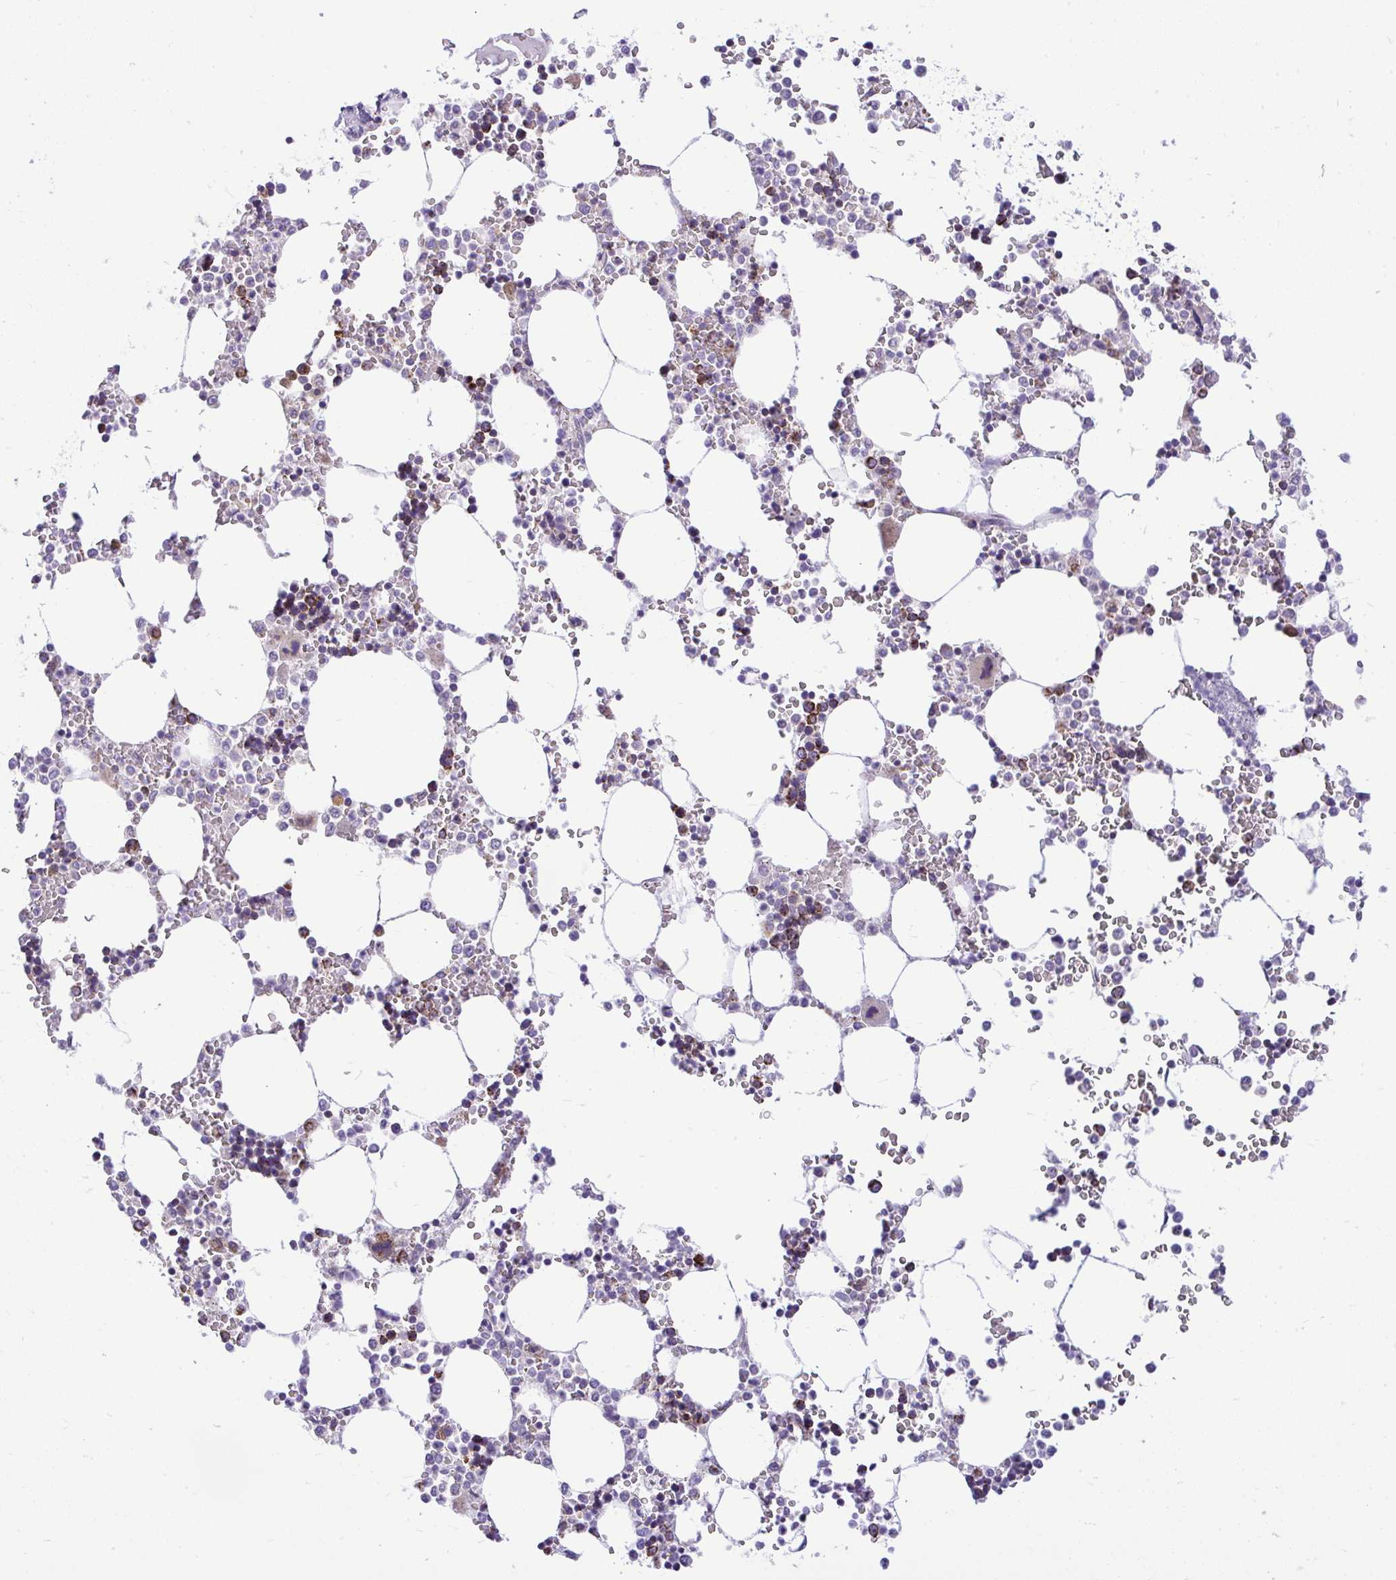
{"staining": {"intensity": "moderate", "quantity": "25%-75%", "location": "cytoplasmic/membranous"}, "tissue": "bone marrow", "cell_type": "Hematopoietic cells", "image_type": "normal", "snomed": [{"axis": "morphology", "description": "Normal tissue, NOS"}, {"axis": "topography", "description": "Bone marrow"}], "caption": "Immunohistochemistry (IHC) staining of unremarkable bone marrow, which reveals medium levels of moderate cytoplasmic/membranous positivity in approximately 25%-75% of hematopoietic cells indicating moderate cytoplasmic/membranous protein staining. The staining was performed using DAB (brown) for protein detection and nuclei were counterstained in hematoxylin (blue).", "gene": "PYCR2", "patient": {"sex": "male", "age": 64}}